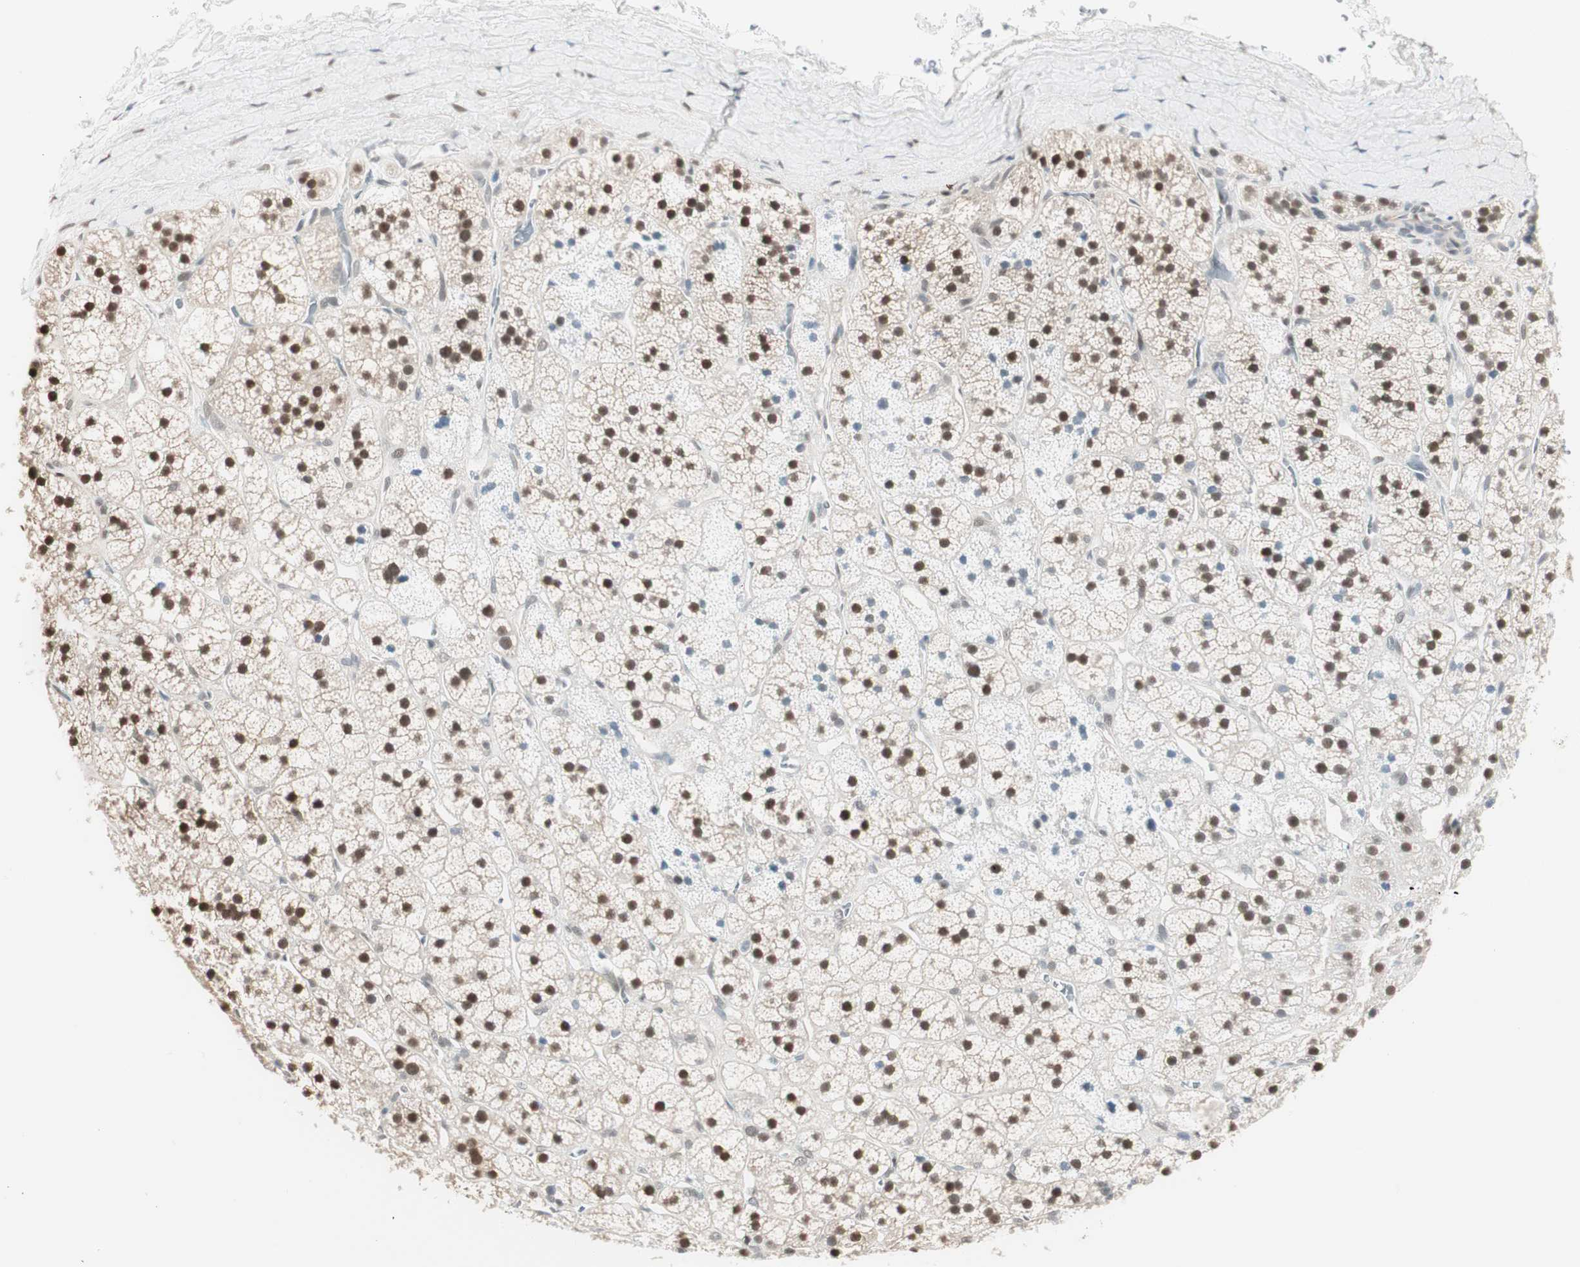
{"staining": {"intensity": "moderate", "quantity": ">75%", "location": "nuclear"}, "tissue": "adrenal gland", "cell_type": "Glandular cells", "image_type": "normal", "snomed": [{"axis": "morphology", "description": "Normal tissue, NOS"}, {"axis": "topography", "description": "Adrenal gland"}], "caption": "Glandular cells show medium levels of moderate nuclear positivity in about >75% of cells in unremarkable human adrenal gland. The staining was performed using DAB, with brown indicating positive protein expression. Nuclei are stained blue with hematoxylin.", "gene": "LONP2", "patient": {"sex": "male", "age": 56}}